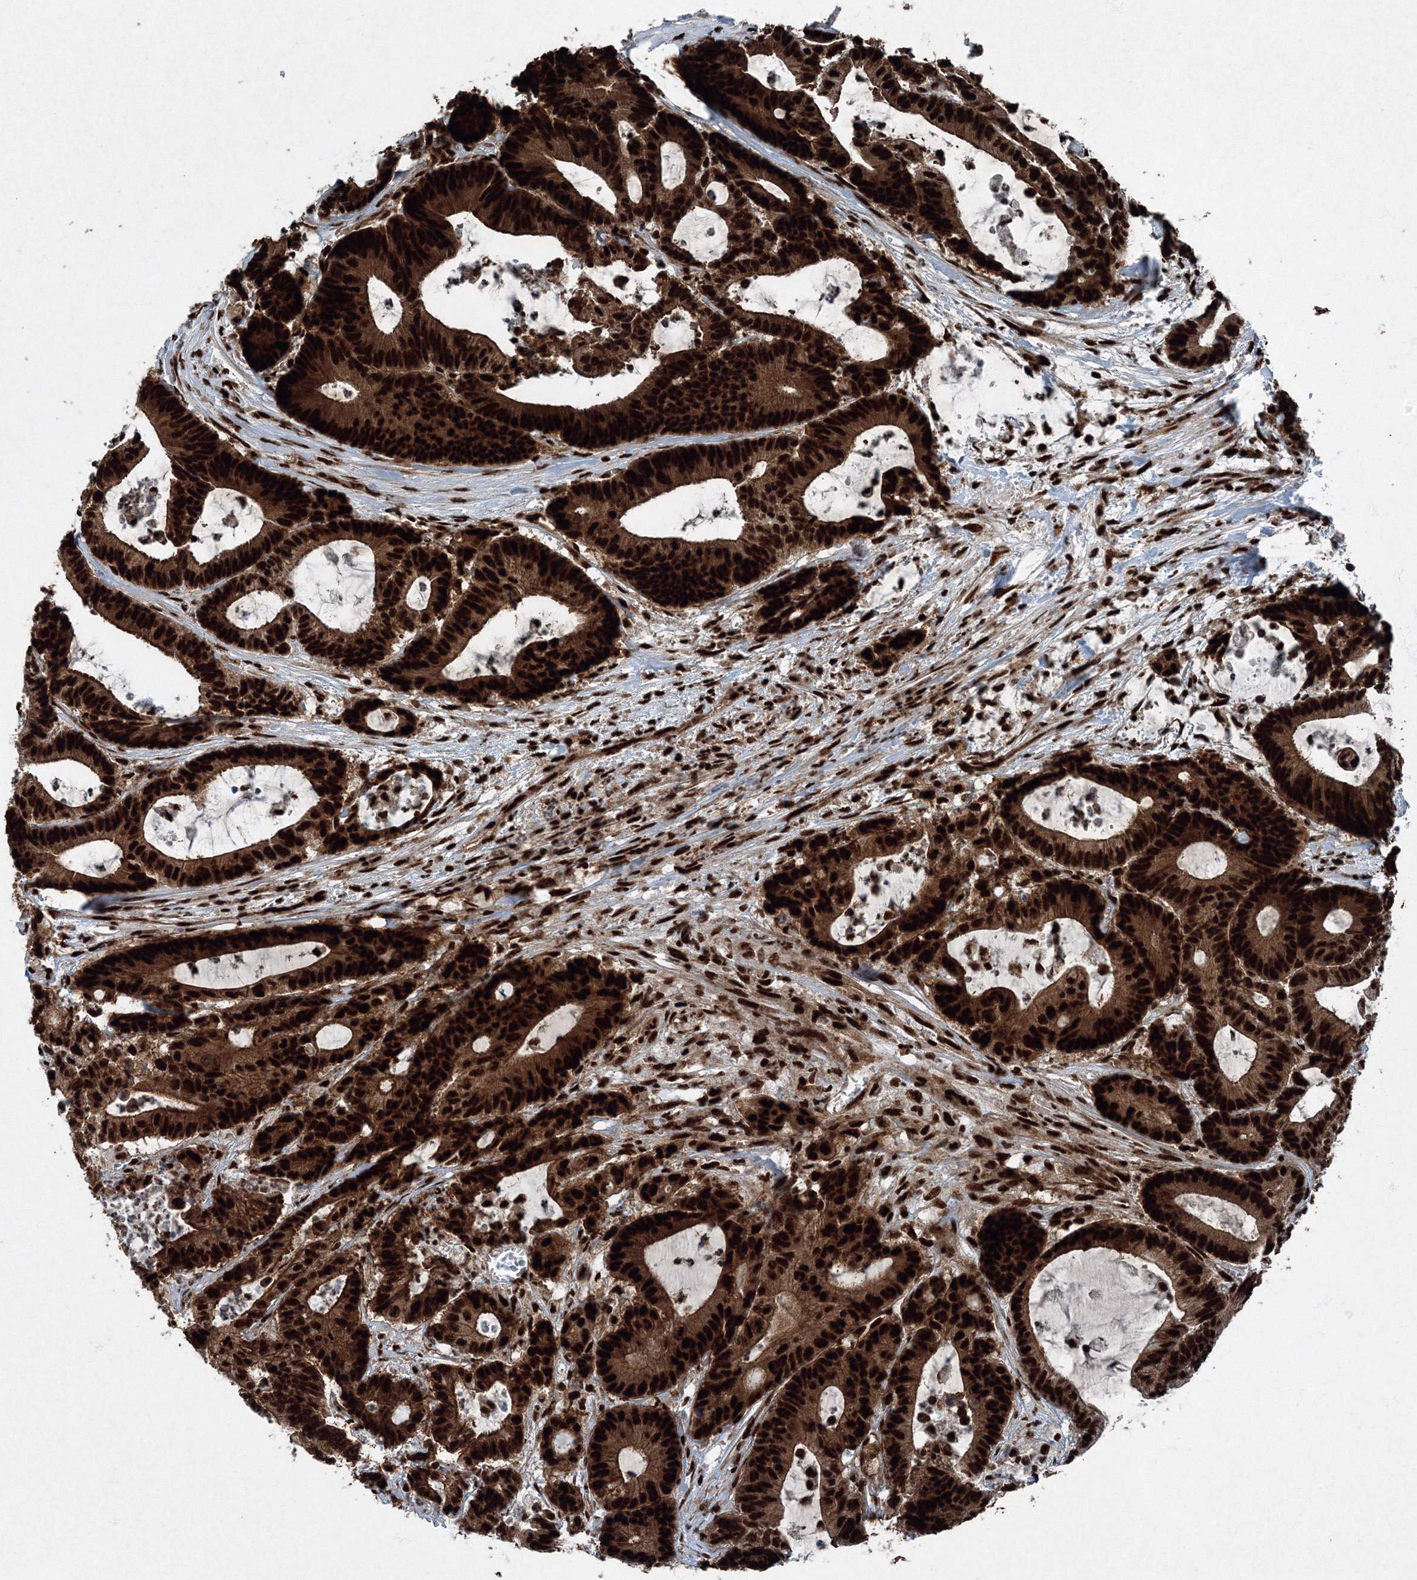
{"staining": {"intensity": "strong", "quantity": ">75%", "location": "cytoplasmic/membranous,nuclear"}, "tissue": "colorectal cancer", "cell_type": "Tumor cells", "image_type": "cancer", "snomed": [{"axis": "morphology", "description": "Adenocarcinoma, NOS"}, {"axis": "topography", "description": "Colon"}], "caption": "The micrograph displays a brown stain indicating the presence of a protein in the cytoplasmic/membranous and nuclear of tumor cells in adenocarcinoma (colorectal).", "gene": "SNRPC", "patient": {"sex": "female", "age": 84}}